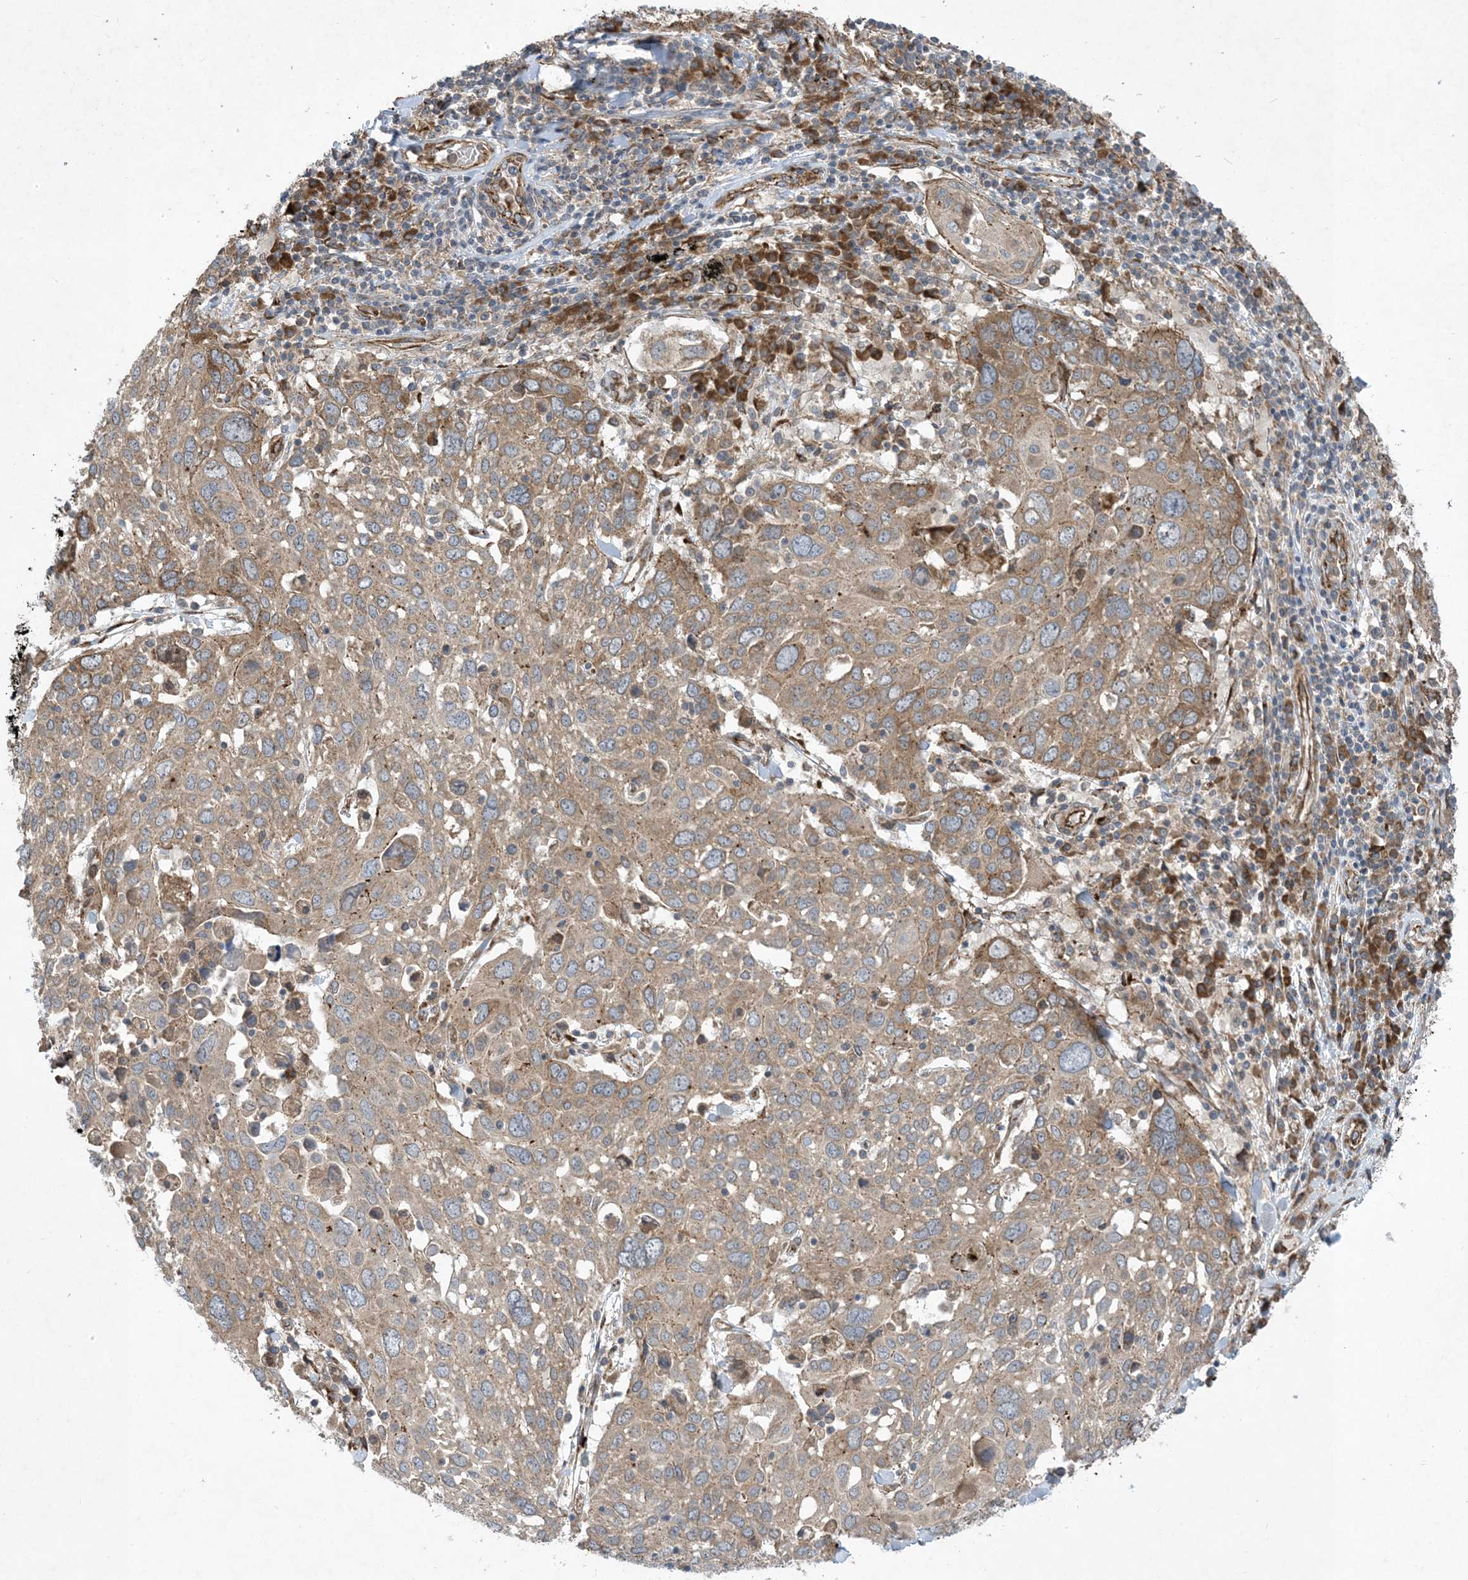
{"staining": {"intensity": "moderate", "quantity": ">75%", "location": "cytoplasmic/membranous"}, "tissue": "lung cancer", "cell_type": "Tumor cells", "image_type": "cancer", "snomed": [{"axis": "morphology", "description": "Squamous cell carcinoma, NOS"}, {"axis": "topography", "description": "Lung"}], "caption": "Protein staining displays moderate cytoplasmic/membranous staining in approximately >75% of tumor cells in lung cancer.", "gene": "OTOP1", "patient": {"sex": "male", "age": 65}}